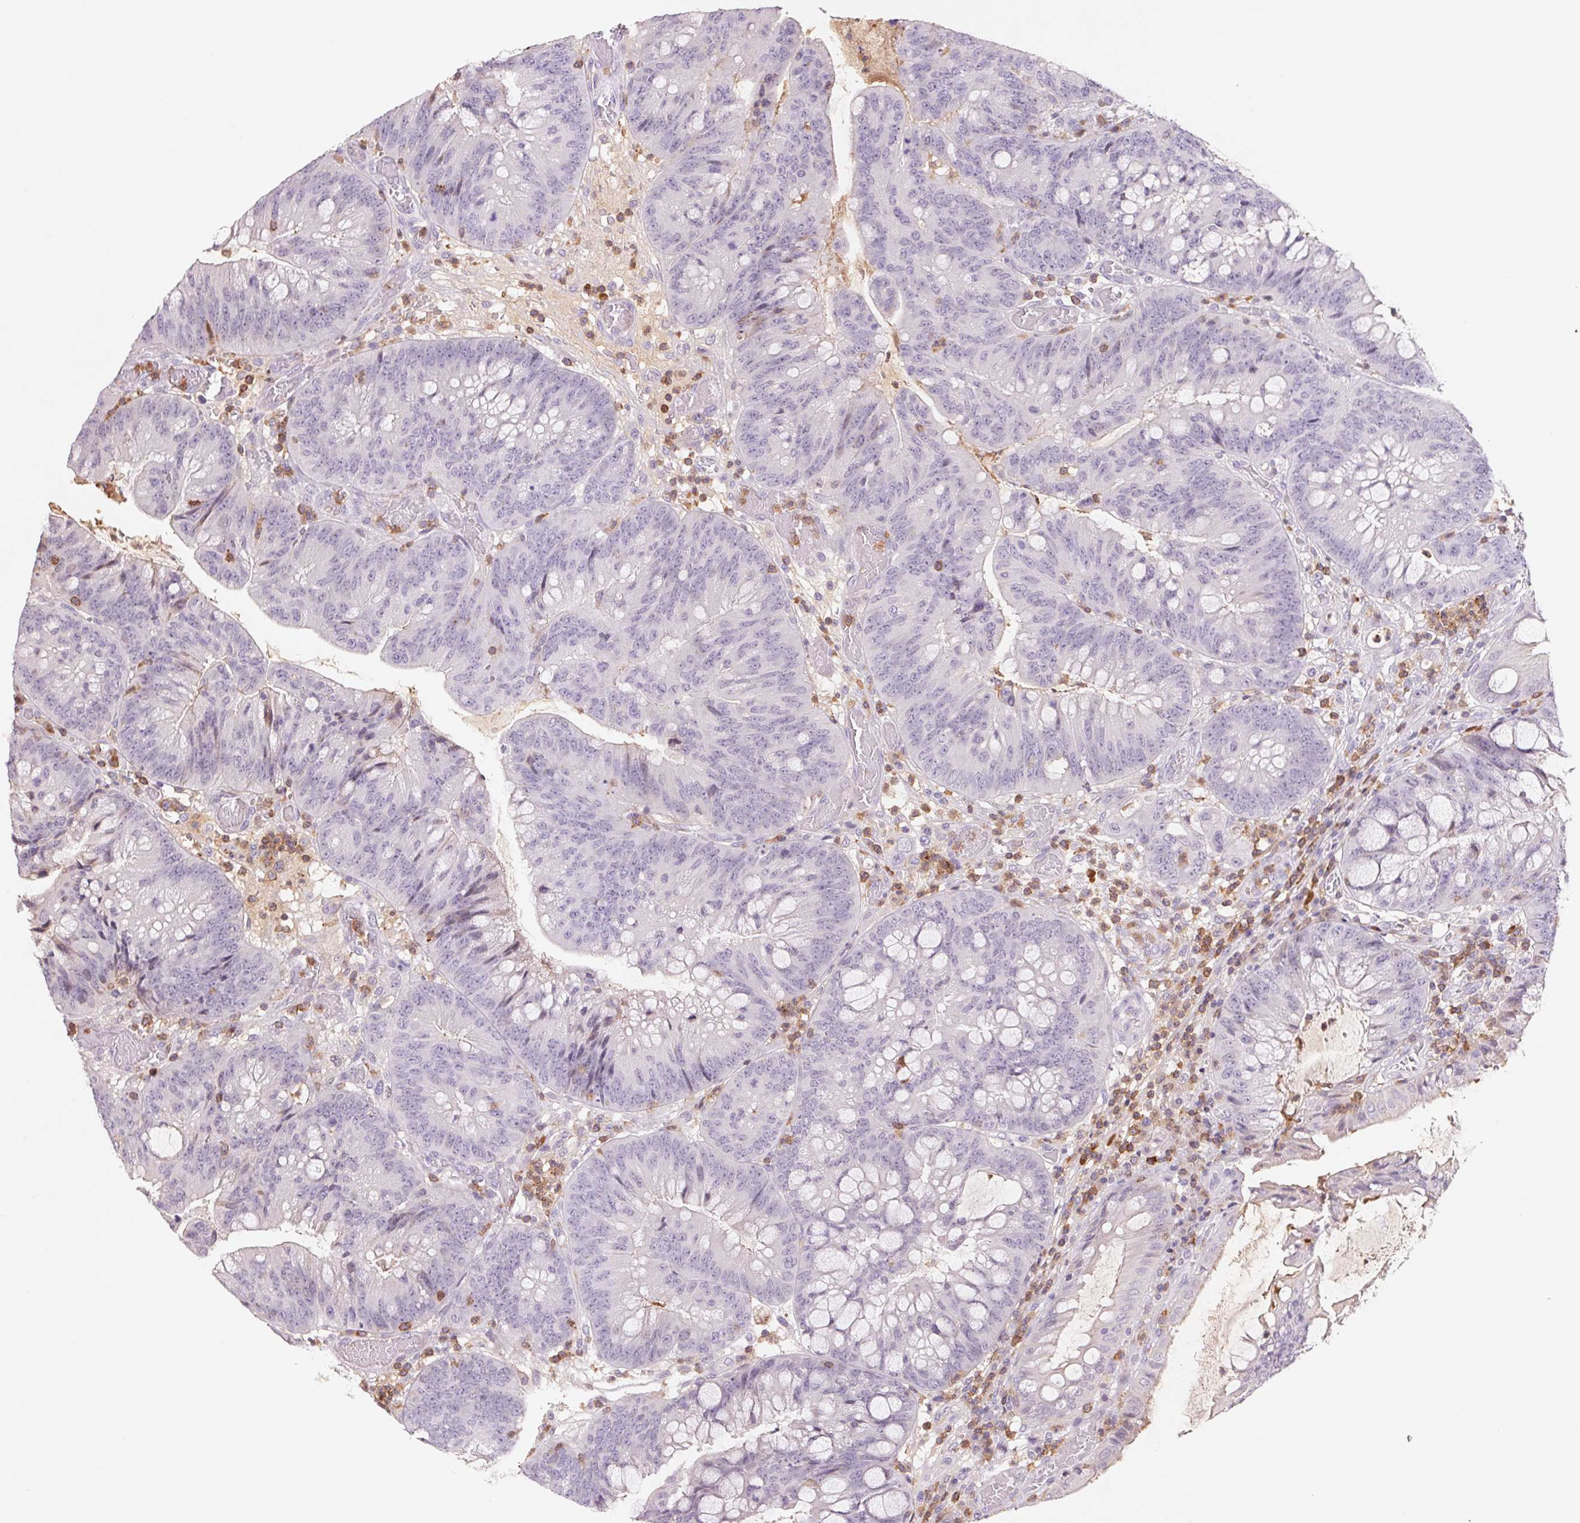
{"staining": {"intensity": "negative", "quantity": "none", "location": "none"}, "tissue": "colorectal cancer", "cell_type": "Tumor cells", "image_type": "cancer", "snomed": [{"axis": "morphology", "description": "Adenocarcinoma, NOS"}, {"axis": "topography", "description": "Colon"}], "caption": "Human colorectal cancer stained for a protein using immunohistochemistry (IHC) displays no expression in tumor cells.", "gene": "KIF26A", "patient": {"sex": "male", "age": 62}}